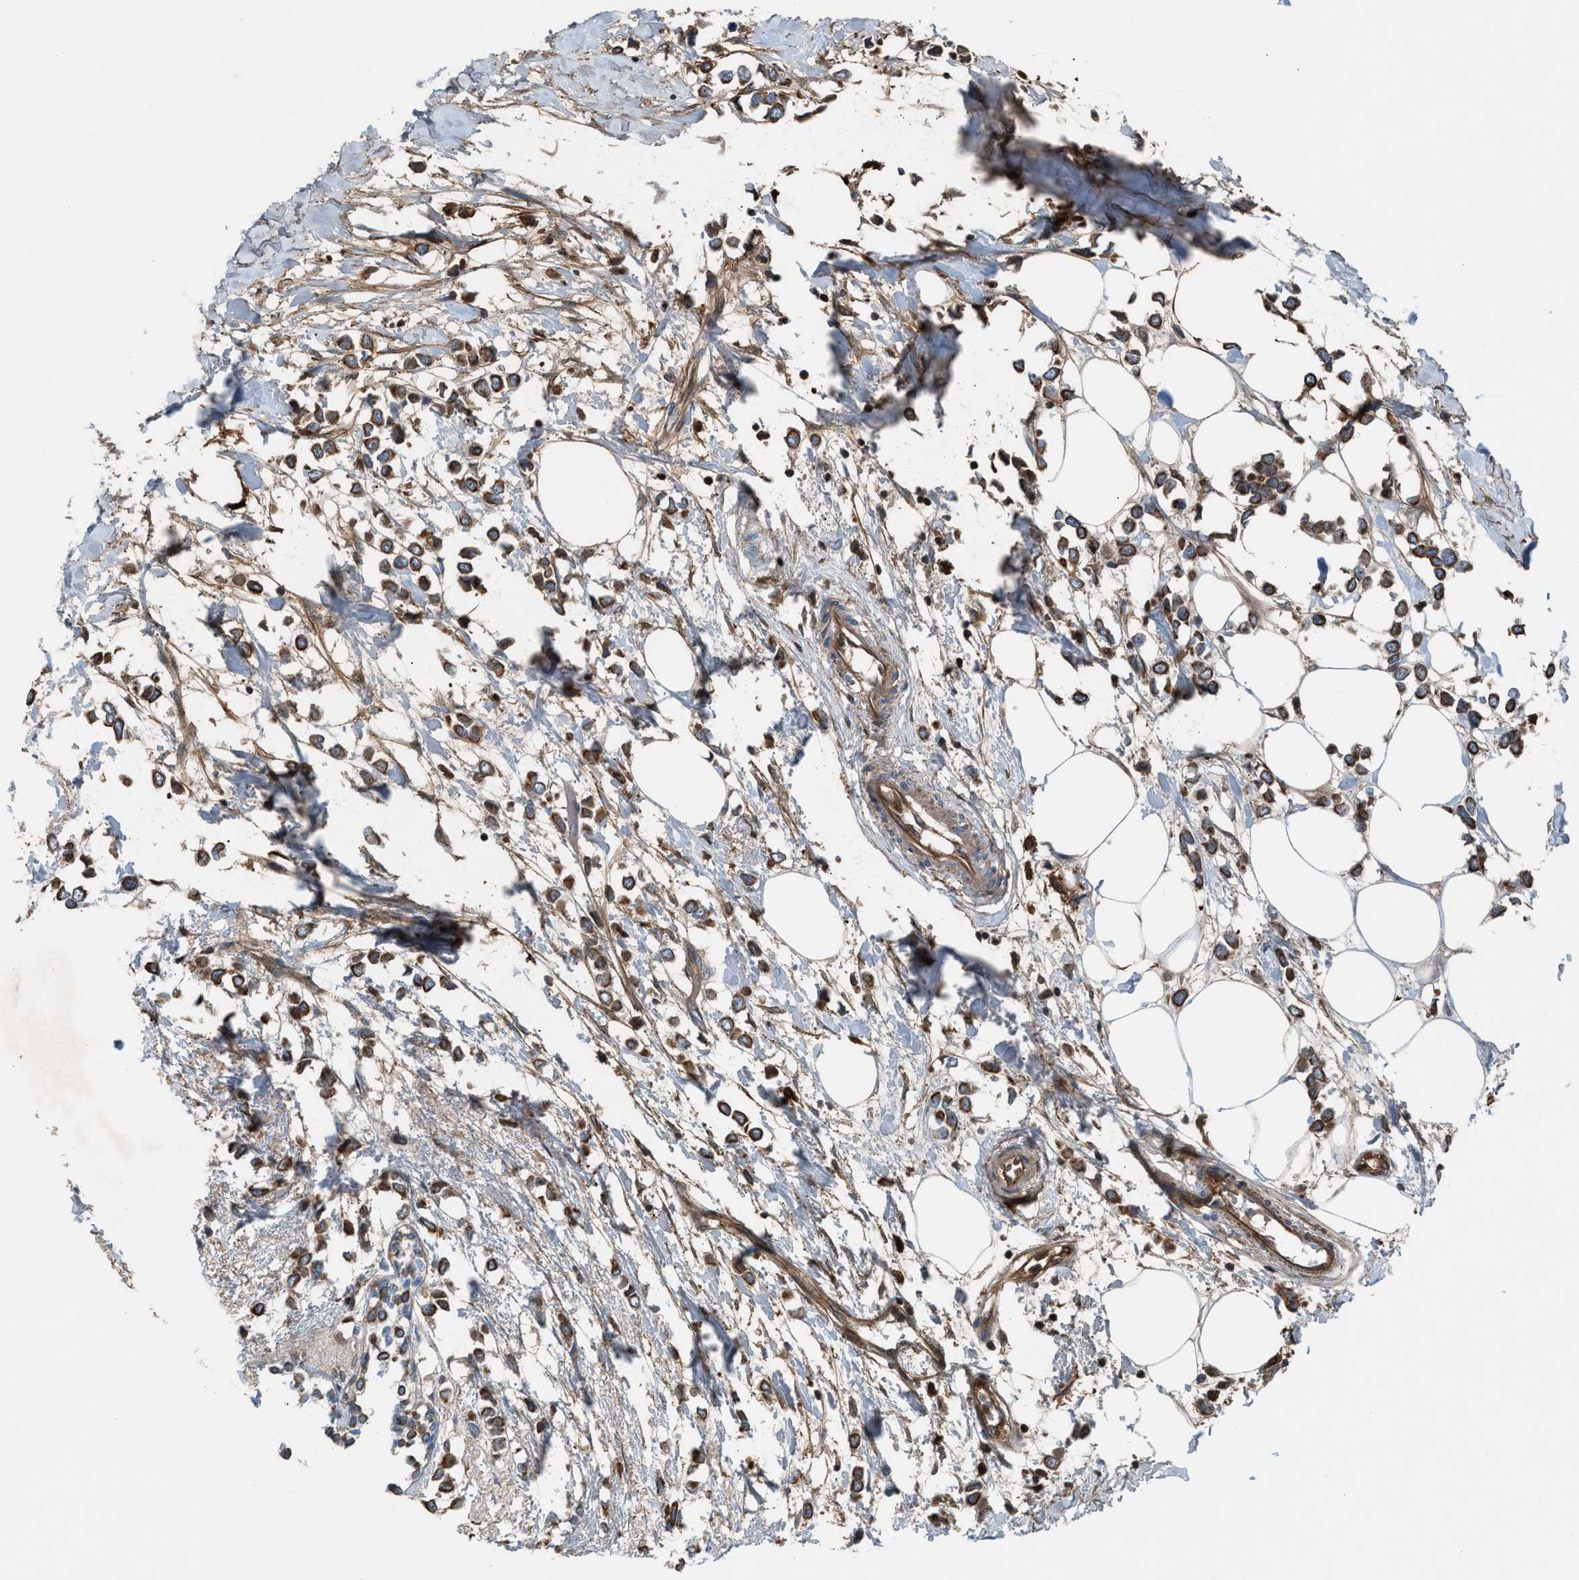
{"staining": {"intensity": "moderate", "quantity": ">75%", "location": "cytoplasmic/membranous"}, "tissue": "breast cancer", "cell_type": "Tumor cells", "image_type": "cancer", "snomed": [{"axis": "morphology", "description": "Lobular carcinoma"}, {"axis": "topography", "description": "Breast"}], "caption": "DAB (3,3'-diaminobenzidine) immunohistochemical staining of human breast cancer reveals moderate cytoplasmic/membranous protein positivity in about >75% of tumor cells. (DAB = brown stain, brightfield microscopy at high magnification).", "gene": "TPK1", "patient": {"sex": "female", "age": 51}}